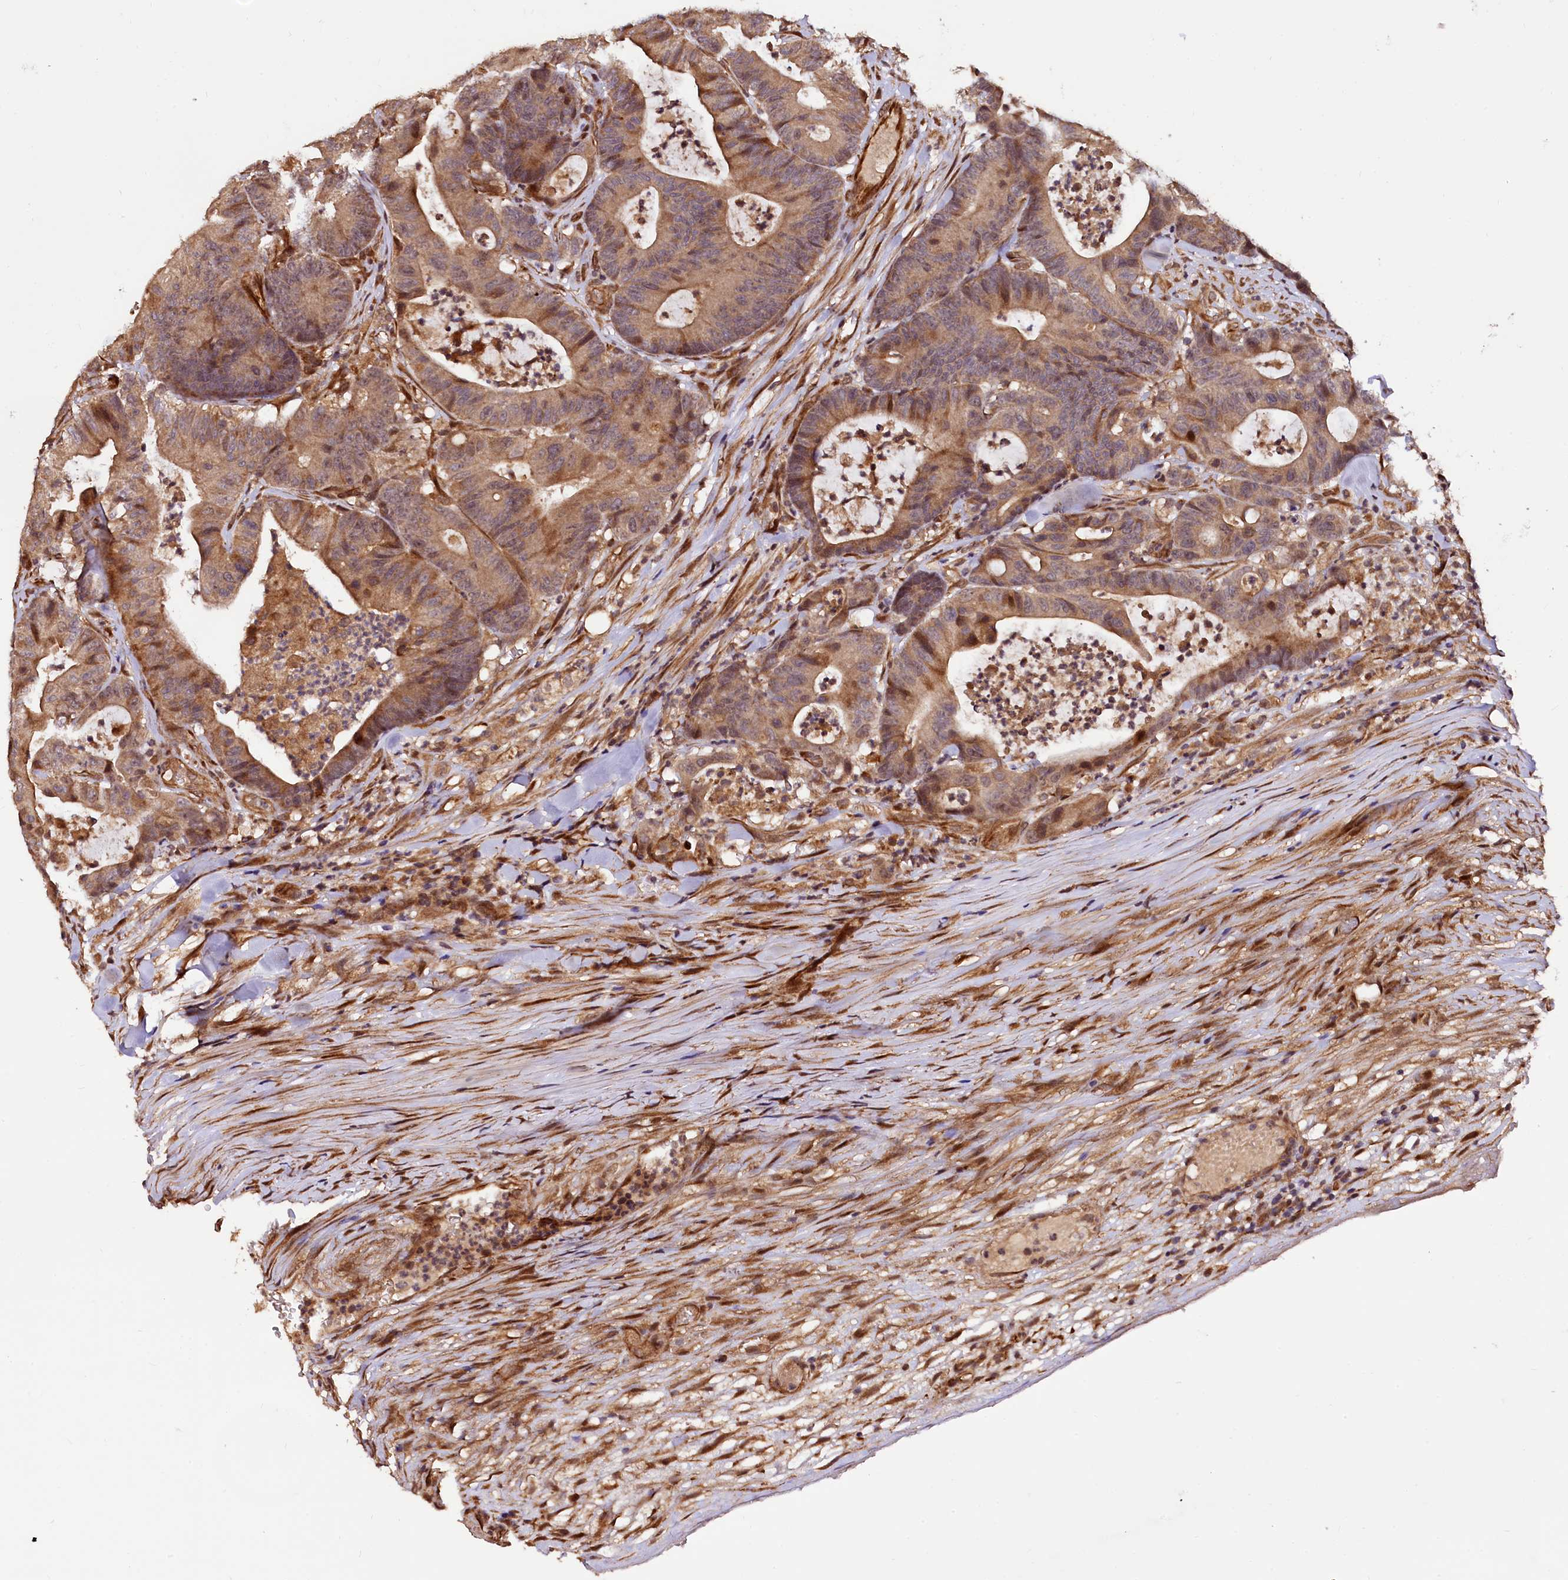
{"staining": {"intensity": "moderate", "quantity": "25%-75%", "location": "cytoplasmic/membranous"}, "tissue": "colorectal cancer", "cell_type": "Tumor cells", "image_type": "cancer", "snomed": [{"axis": "morphology", "description": "Adenocarcinoma, NOS"}, {"axis": "topography", "description": "Colon"}], "caption": "The photomicrograph displays a brown stain indicating the presence of a protein in the cytoplasmic/membranous of tumor cells in colorectal cancer.", "gene": "TBCEL", "patient": {"sex": "female", "age": 84}}